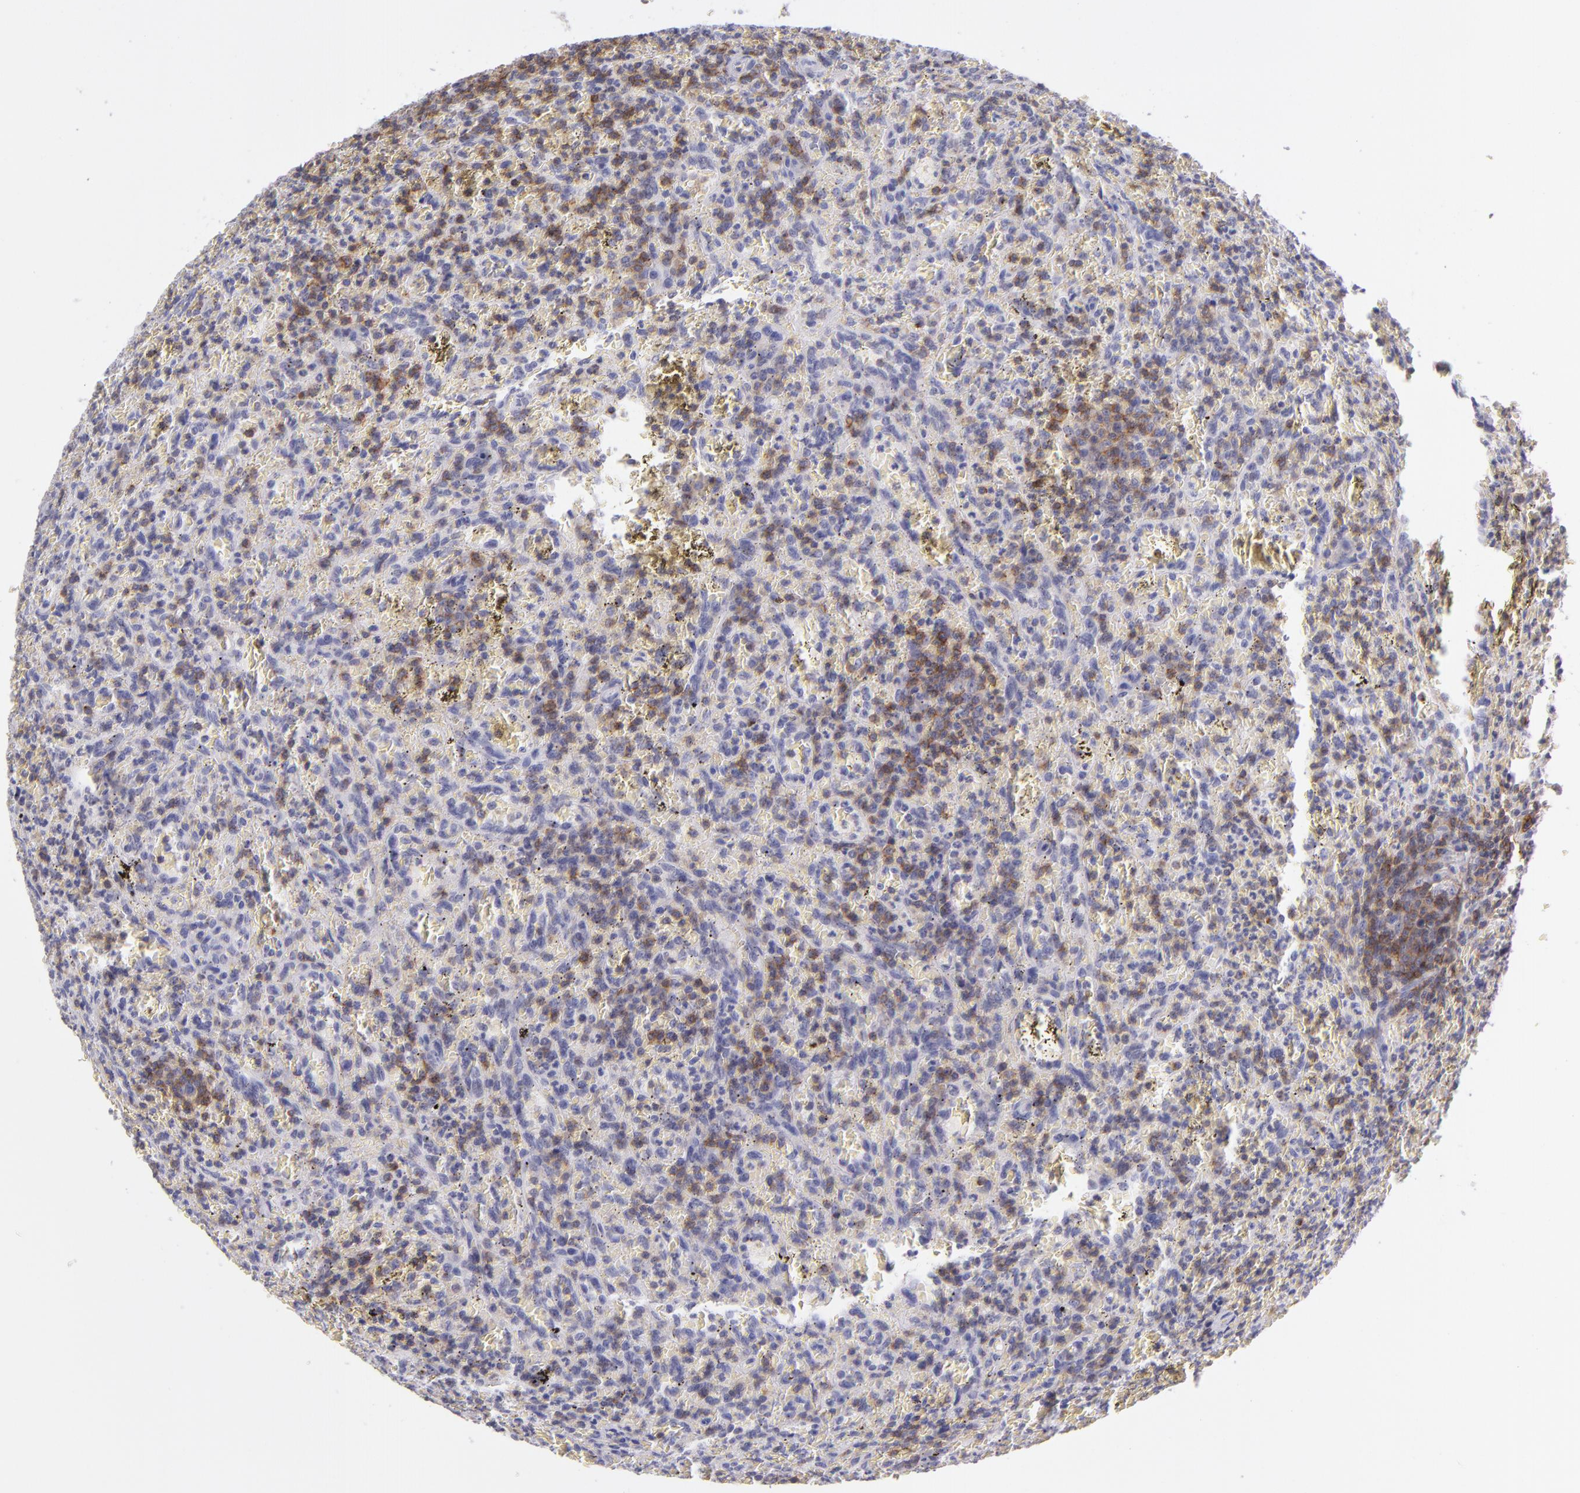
{"staining": {"intensity": "moderate", "quantity": "<25%", "location": "cytoplasmic/membranous"}, "tissue": "lymphoma", "cell_type": "Tumor cells", "image_type": "cancer", "snomed": [{"axis": "morphology", "description": "Malignant lymphoma, non-Hodgkin's type, Low grade"}, {"axis": "topography", "description": "Spleen"}], "caption": "IHC of lymphoma displays low levels of moderate cytoplasmic/membranous expression in approximately <25% of tumor cells.", "gene": "CD48", "patient": {"sex": "female", "age": 64}}